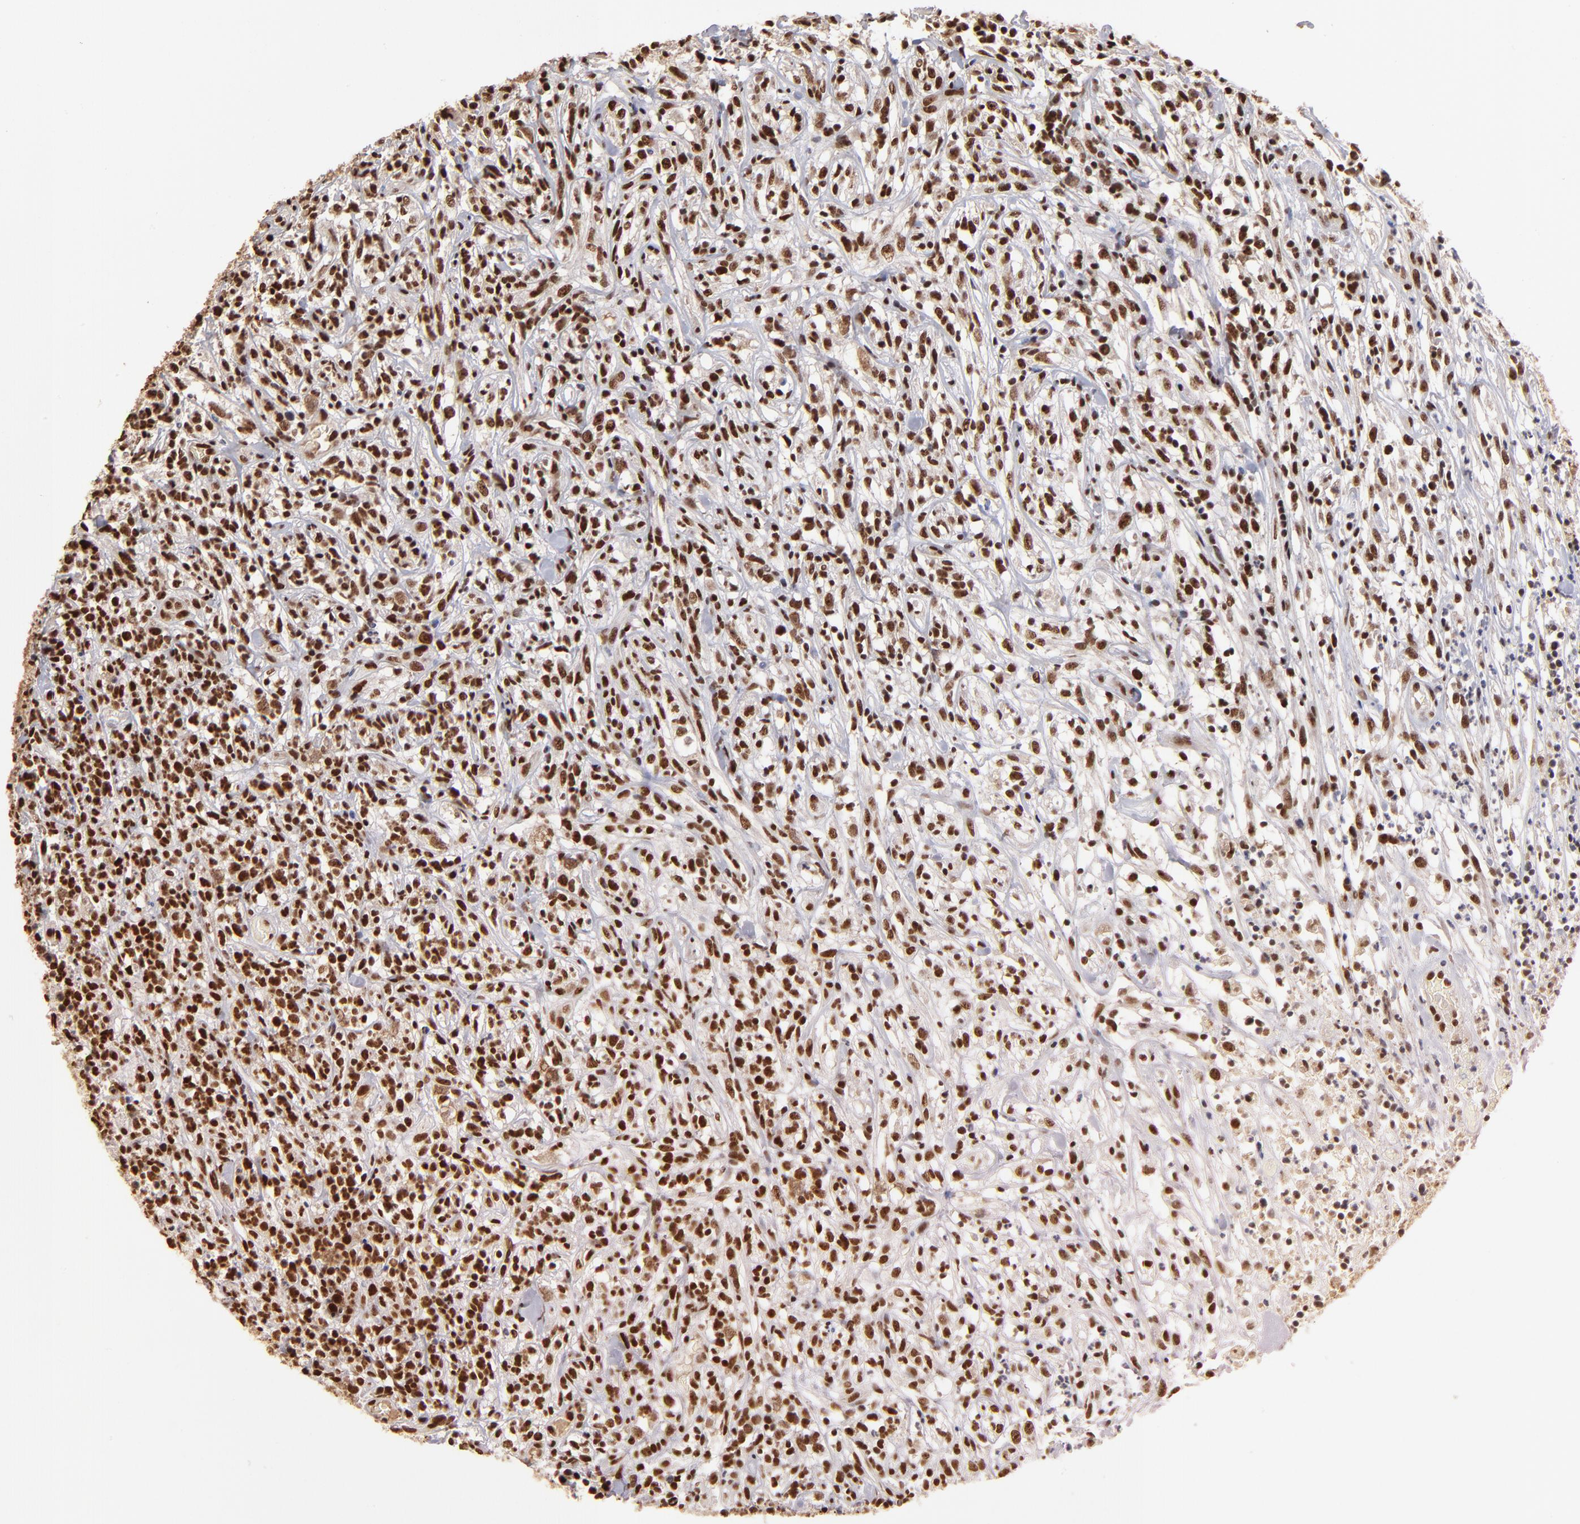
{"staining": {"intensity": "strong", "quantity": ">75%", "location": "nuclear"}, "tissue": "lymphoma", "cell_type": "Tumor cells", "image_type": "cancer", "snomed": [{"axis": "morphology", "description": "Malignant lymphoma, non-Hodgkin's type, High grade"}, {"axis": "topography", "description": "Lymph node"}], "caption": "Strong nuclear staining is identified in approximately >75% of tumor cells in lymphoma. (brown staining indicates protein expression, while blue staining denotes nuclei).", "gene": "ZNF146", "patient": {"sex": "female", "age": 73}}